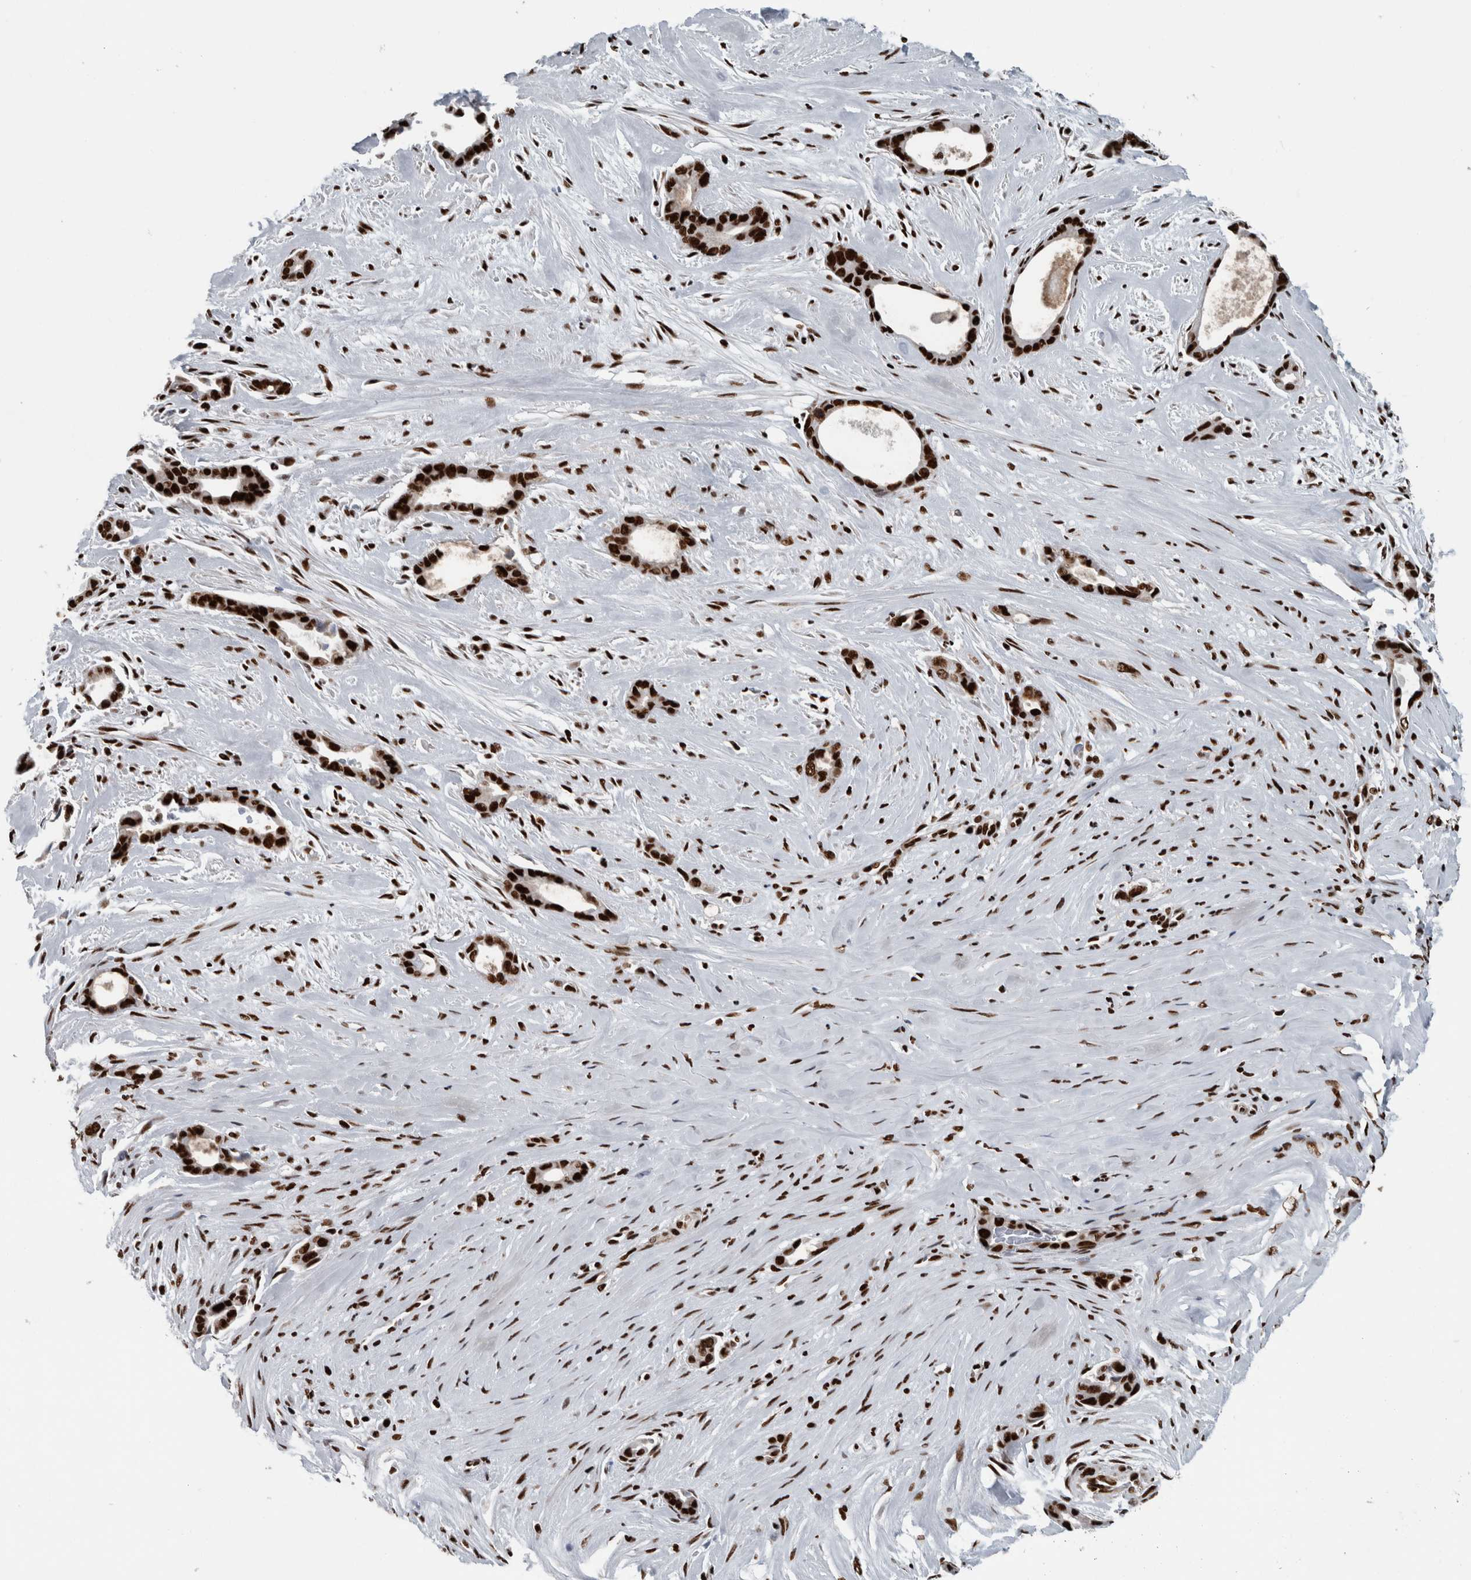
{"staining": {"intensity": "strong", "quantity": ">75%", "location": "nuclear"}, "tissue": "liver cancer", "cell_type": "Tumor cells", "image_type": "cancer", "snomed": [{"axis": "morphology", "description": "Cholangiocarcinoma"}, {"axis": "topography", "description": "Liver"}], "caption": "Liver cancer stained with a protein marker demonstrates strong staining in tumor cells.", "gene": "DNMT3A", "patient": {"sex": "female", "age": 55}}